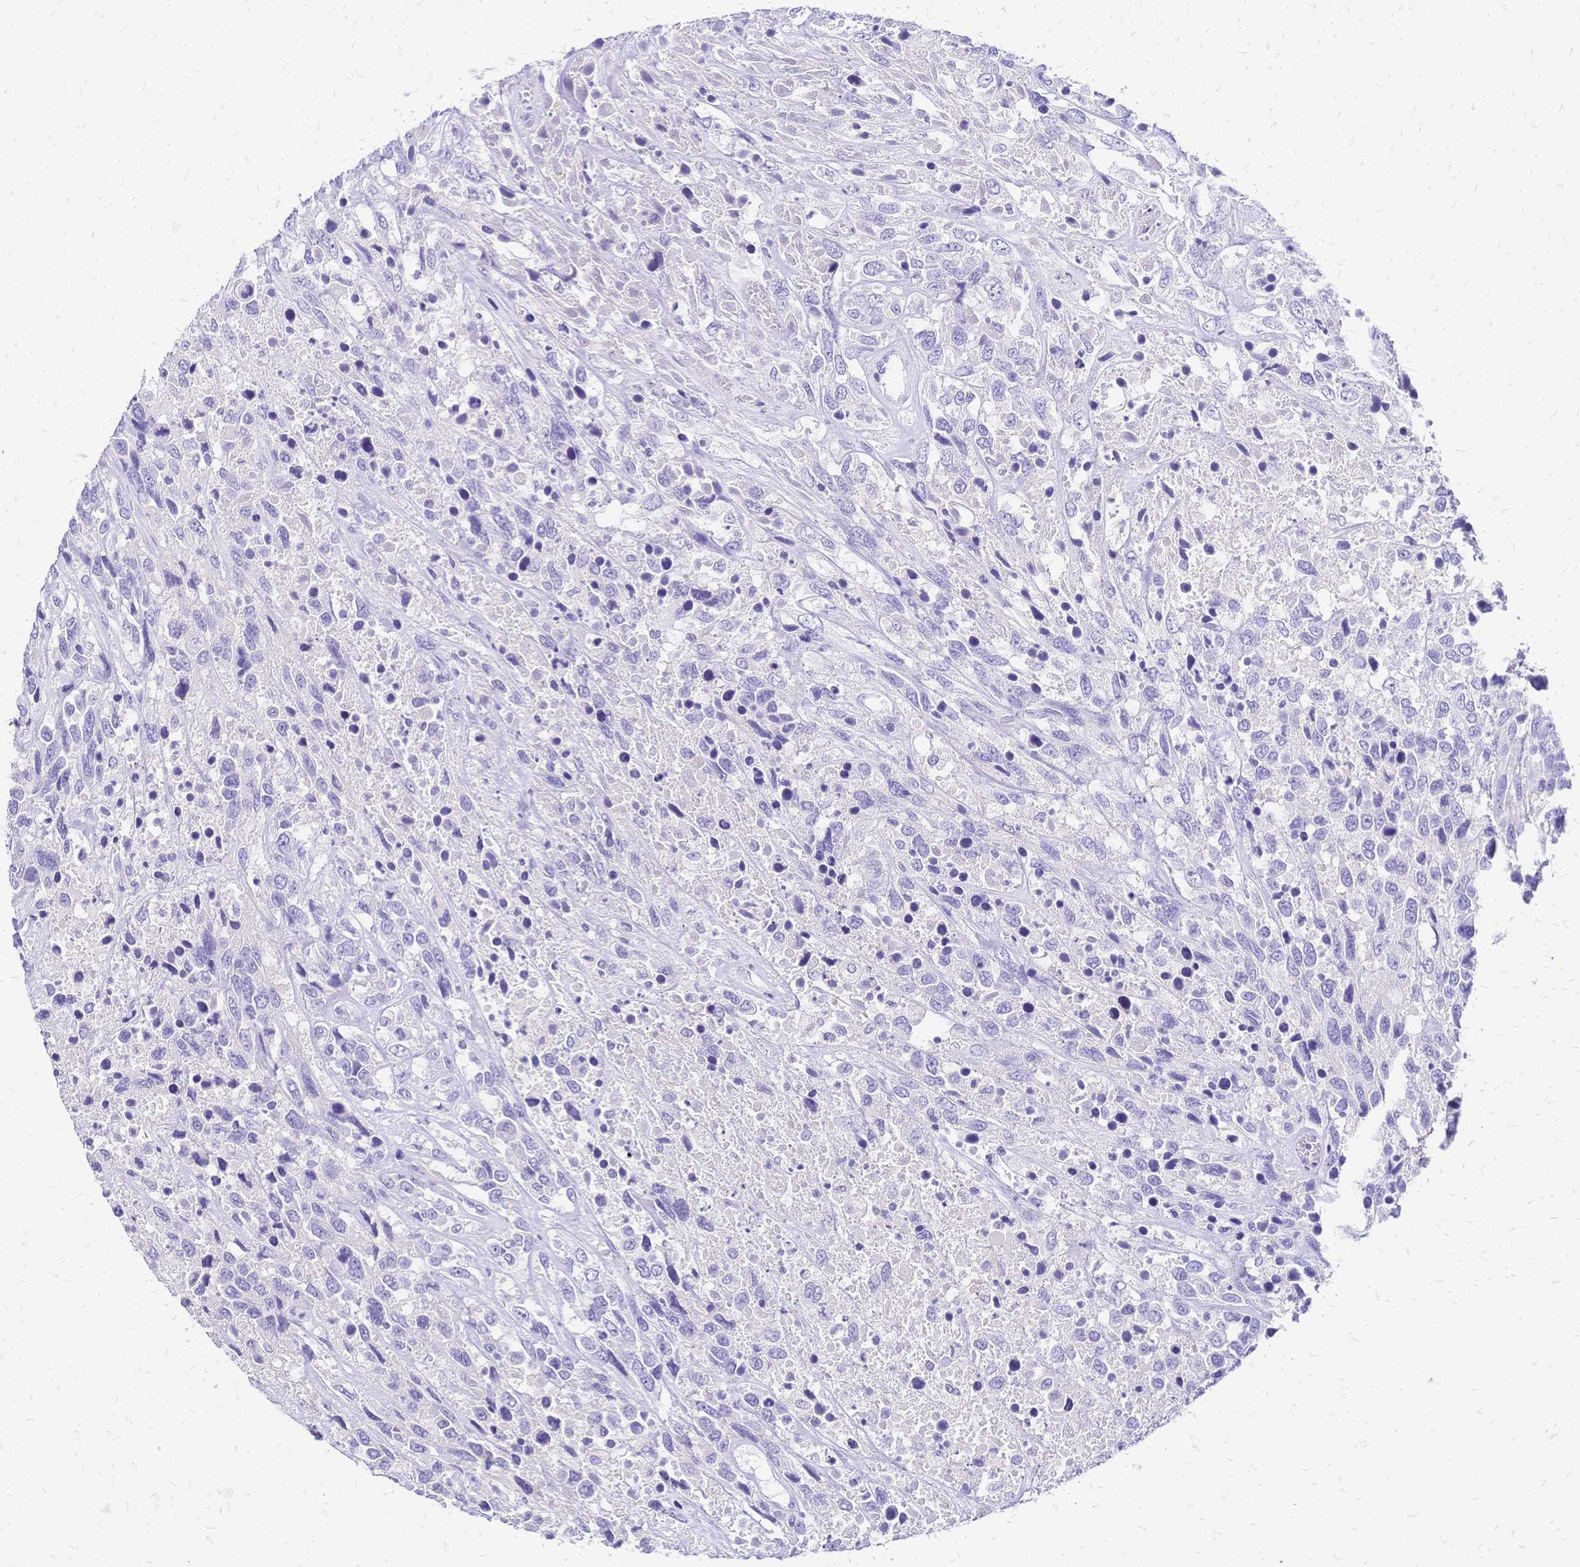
{"staining": {"intensity": "negative", "quantity": "none", "location": "none"}, "tissue": "urothelial cancer", "cell_type": "Tumor cells", "image_type": "cancer", "snomed": [{"axis": "morphology", "description": "Urothelial carcinoma, High grade"}, {"axis": "topography", "description": "Urinary bladder"}], "caption": "Tumor cells are negative for brown protein staining in urothelial cancer.", "gene": "FA2H", "patient": {"sex": "female", "age": 70}}